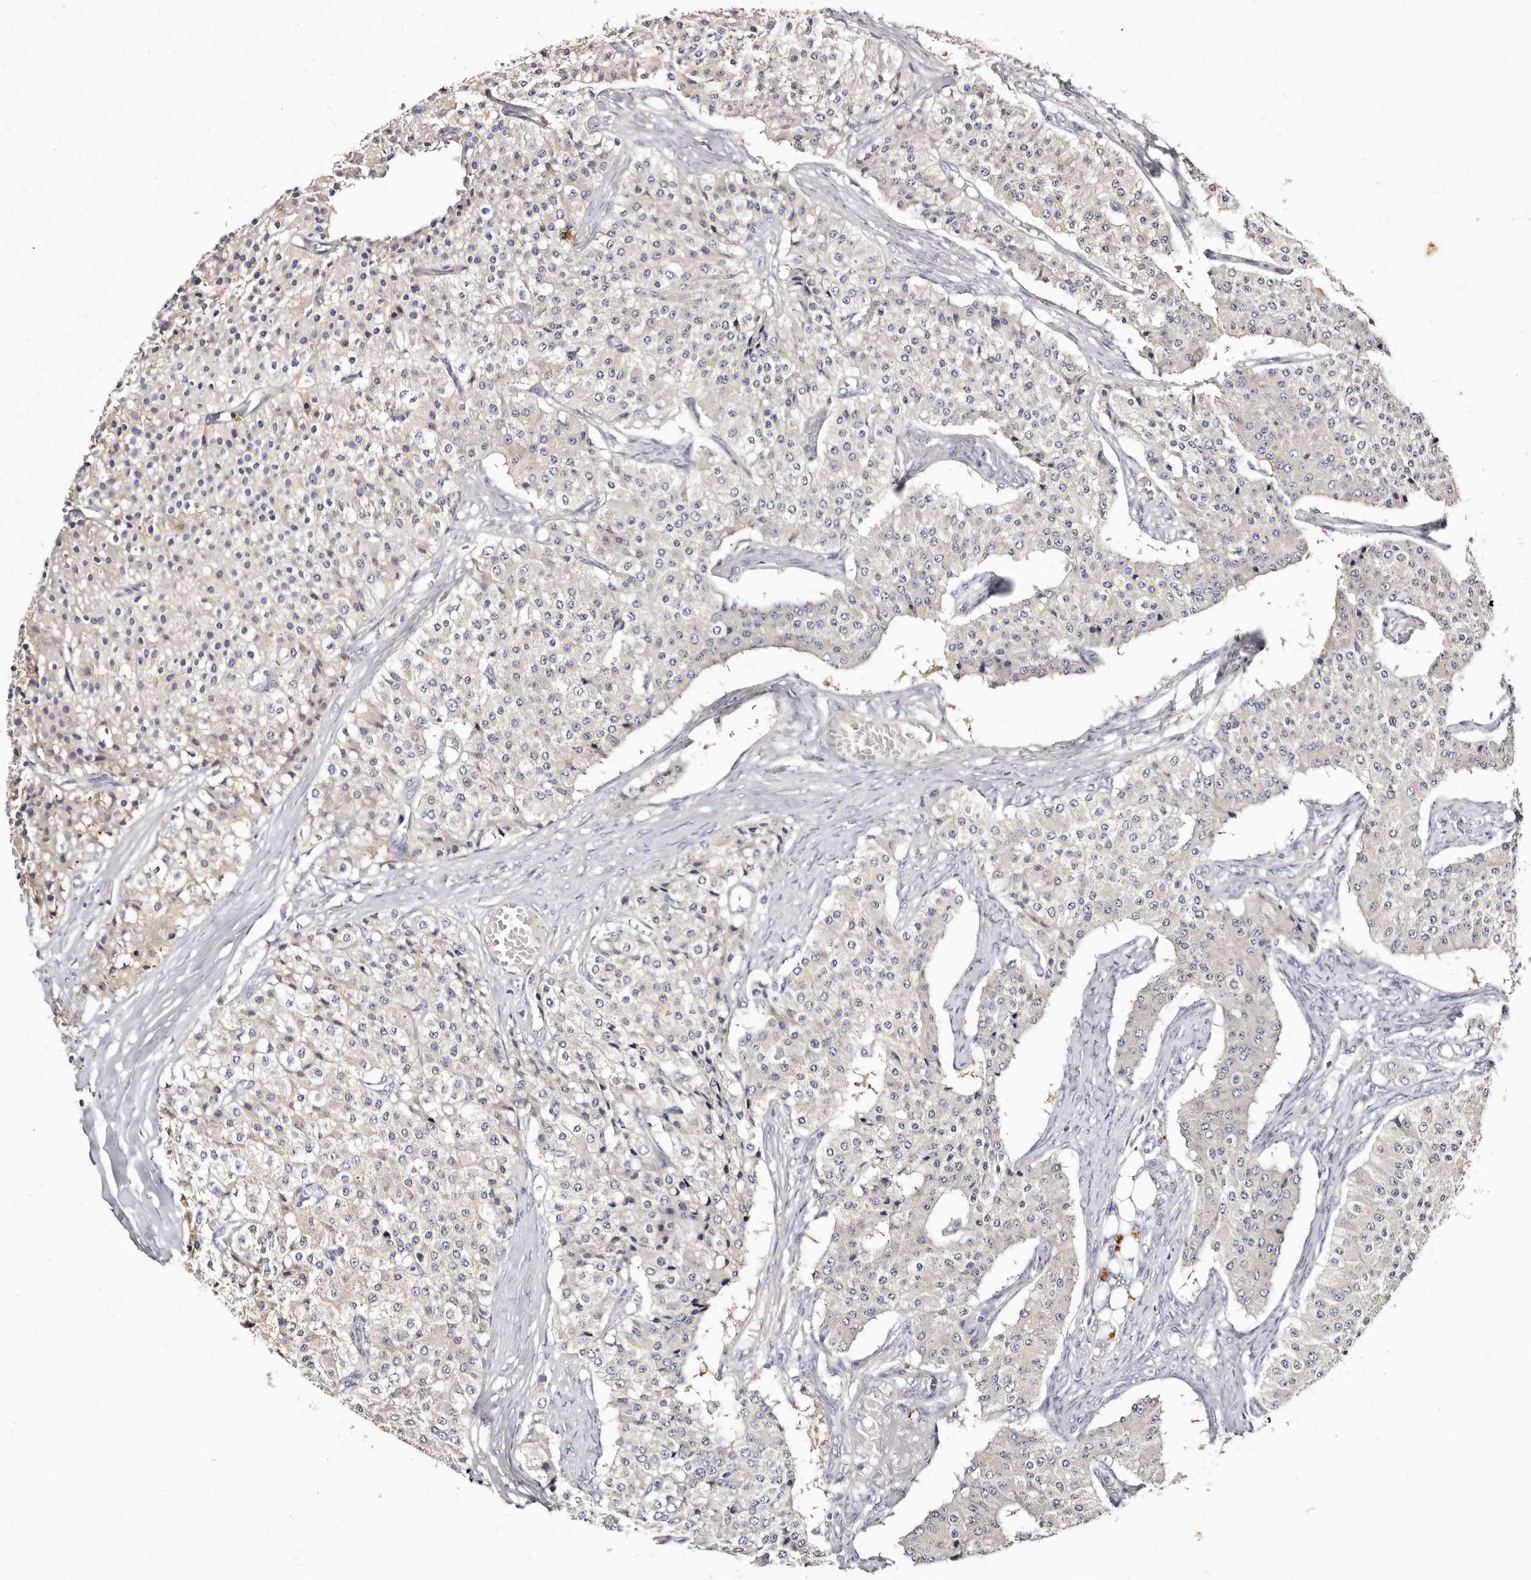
{"staining": {"intensity": "negative", "quantity": "none", "location": "none"}, "tissue": "carcinoid", "cell_type": "Tumor cells", "image_type": "cancer", "snomed": [{"axis": "morphology", "description": "Carcinoid, malignant, NOS"}, {"axis": "topography", "description": "Colon"}], "caption": "Micrograph shows no protein staining in tumor cells of carcinoid tissue.", "gene": "MRPS33", "patient": {"sex": "female", "age": 52}}